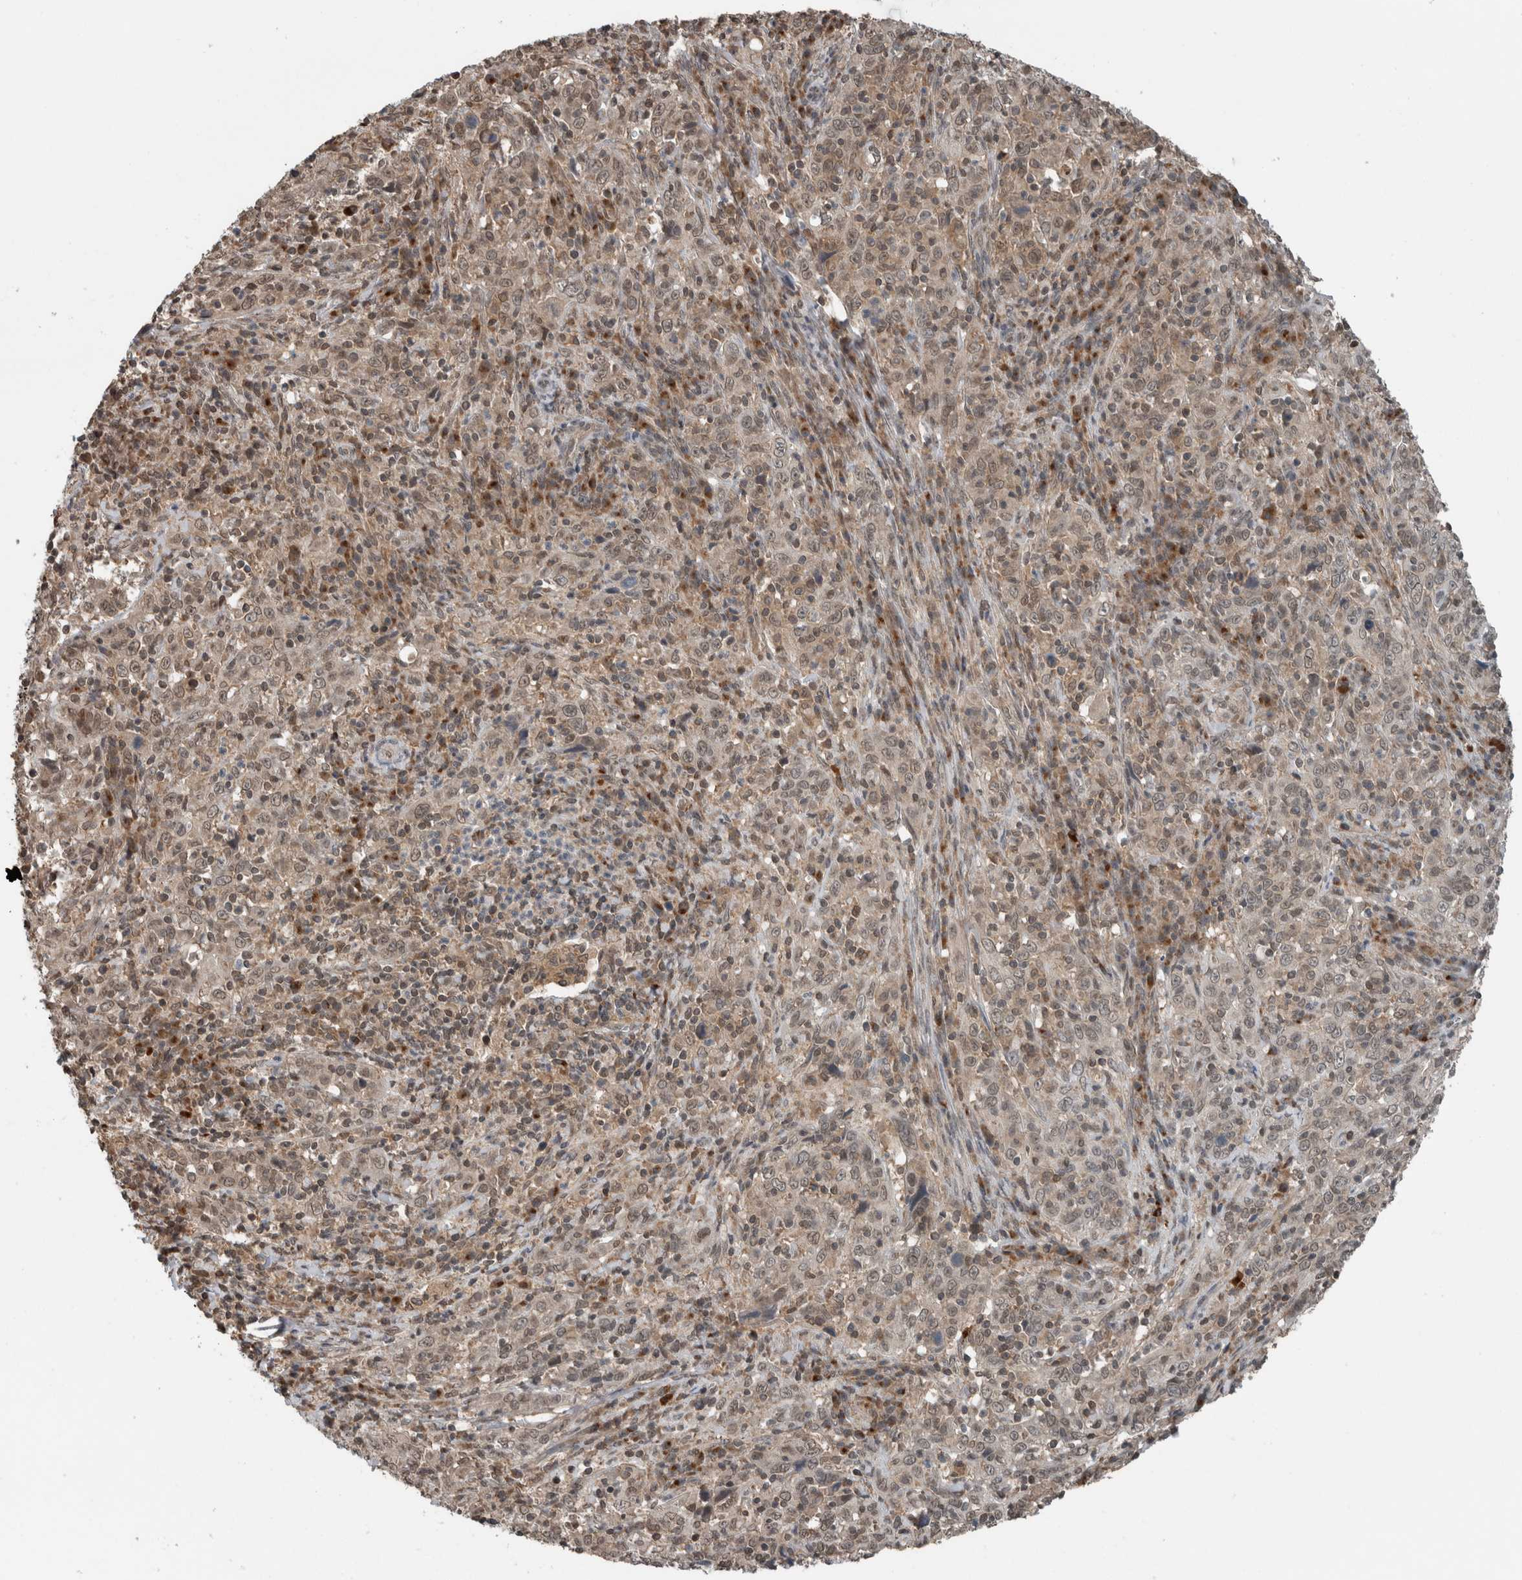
{"staining": {"intensity": "weak", "quantity": ">75%", "location": "cytoplasmic/membranous,nuclear"}, "tissue": "cervical cancer", "cell_type": "Tumor cells", "image_type": "cancer", "snomed": [{"axis": "morphology", "description": "Squamous cell carcinoma, NOS"}, {"axis": "topography", "description": "Cervix"}], "caption": "Immunohistochemistry (DAB) staining of human cervical squamous cell carcinoma exhibits weak cytoplasmic/membranous and nuclear protein positivity in about >75% of tumor cells. Using DAB (3,3'-diaminobenzidine) (brown) and hematoxylin (blue) stains, captured at high magnification using brightfield microscopy.", "gene": "SPAG7", "patient": {"sex": "female", "age": 46}}